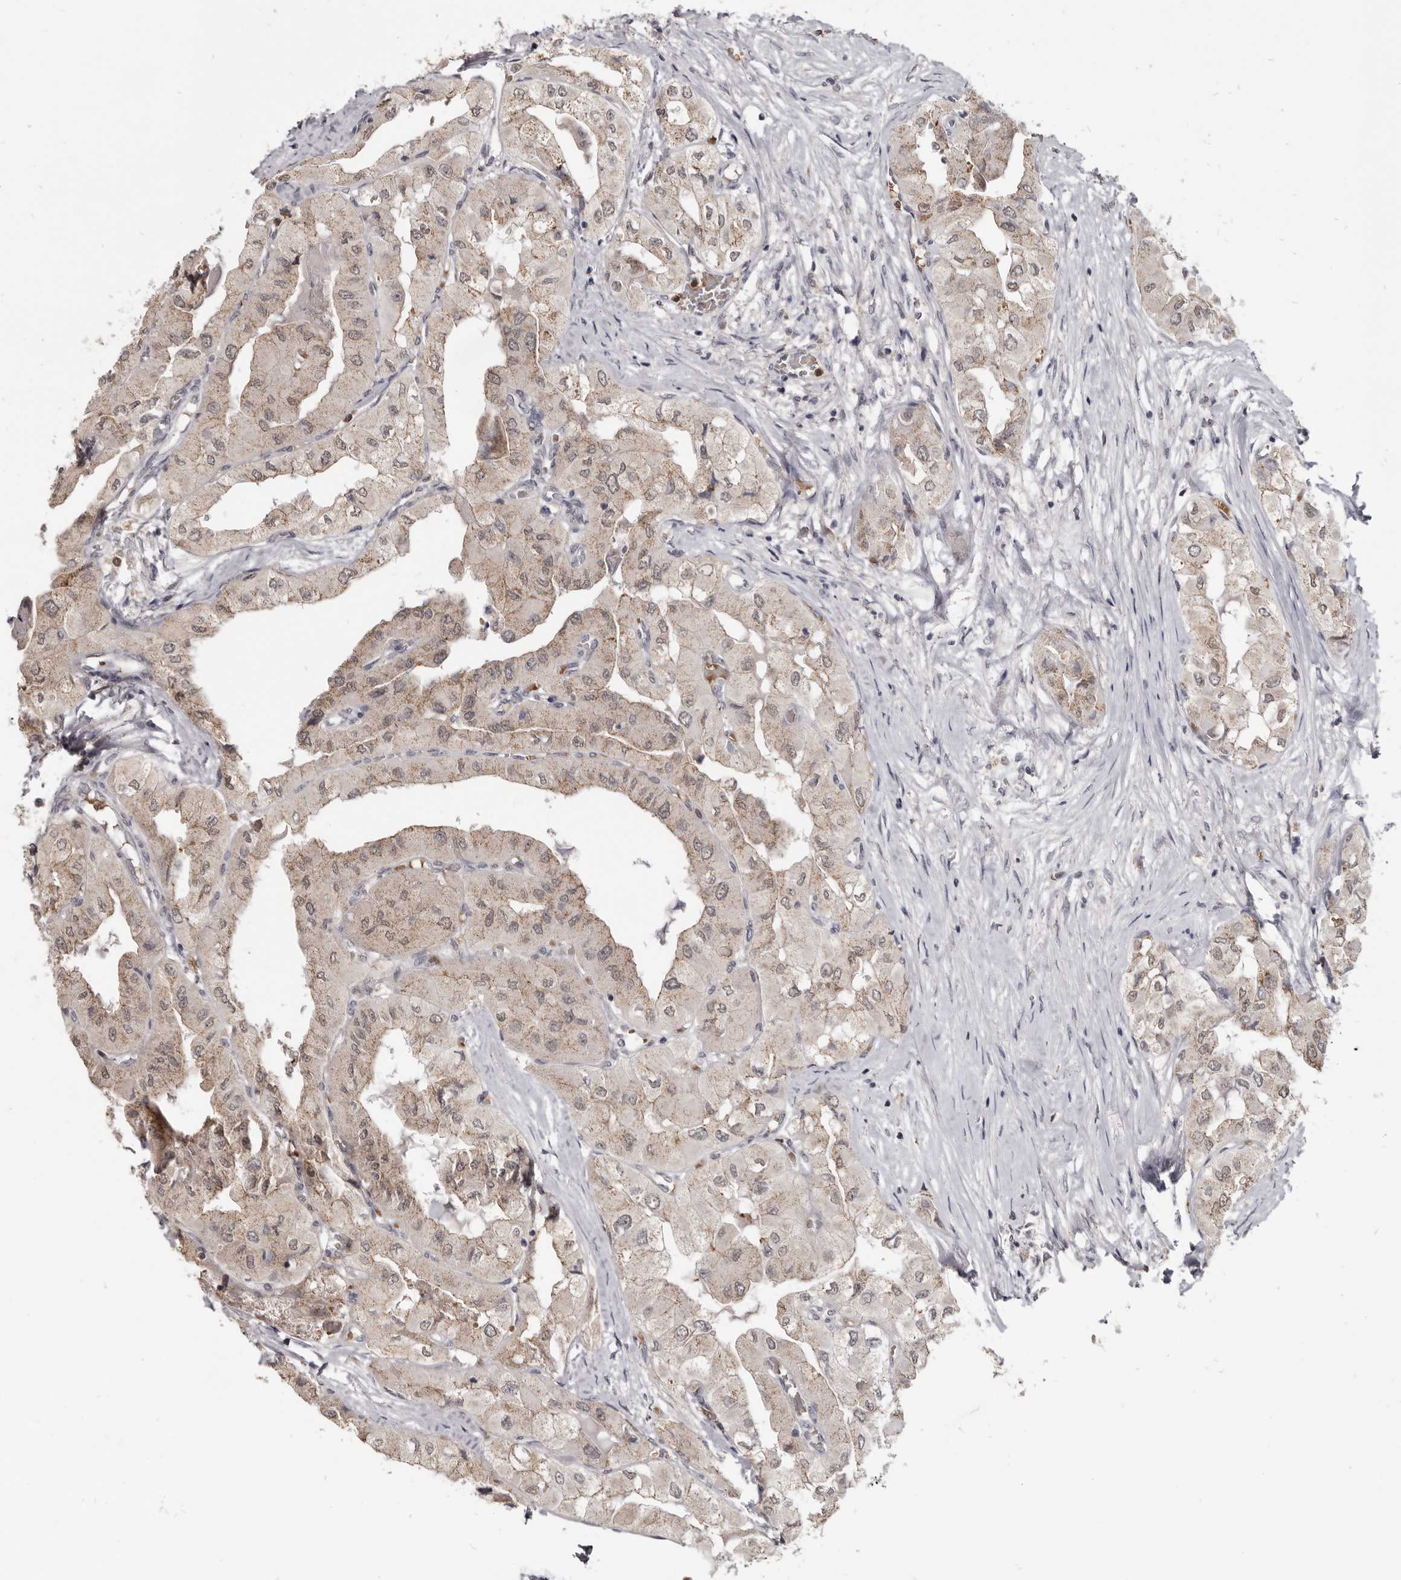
{"staining": {"intensity": "moderate", "quantity": ">75%", "location": "cytoplasmic/membranous,nuclear"}, "tissue": "thyroid cancer", "cell_type": "Tumor cells", "image_type": "cancer", "snomed": [{"axis": "morphology", "description": "Papillary adenocarcinoma, NOS"}, {"axis": "topography", "description": "Thyroid gland"}], "caption": "Immunohistochemical staining of papillary adenocarcinoma (thyroid) exhibits moderate cytoplasmic/membranous and nuclear protein staining in about >75% of tumor cells.", "gene": "CGN", "patient": {"sex": "female", "age": 59}}